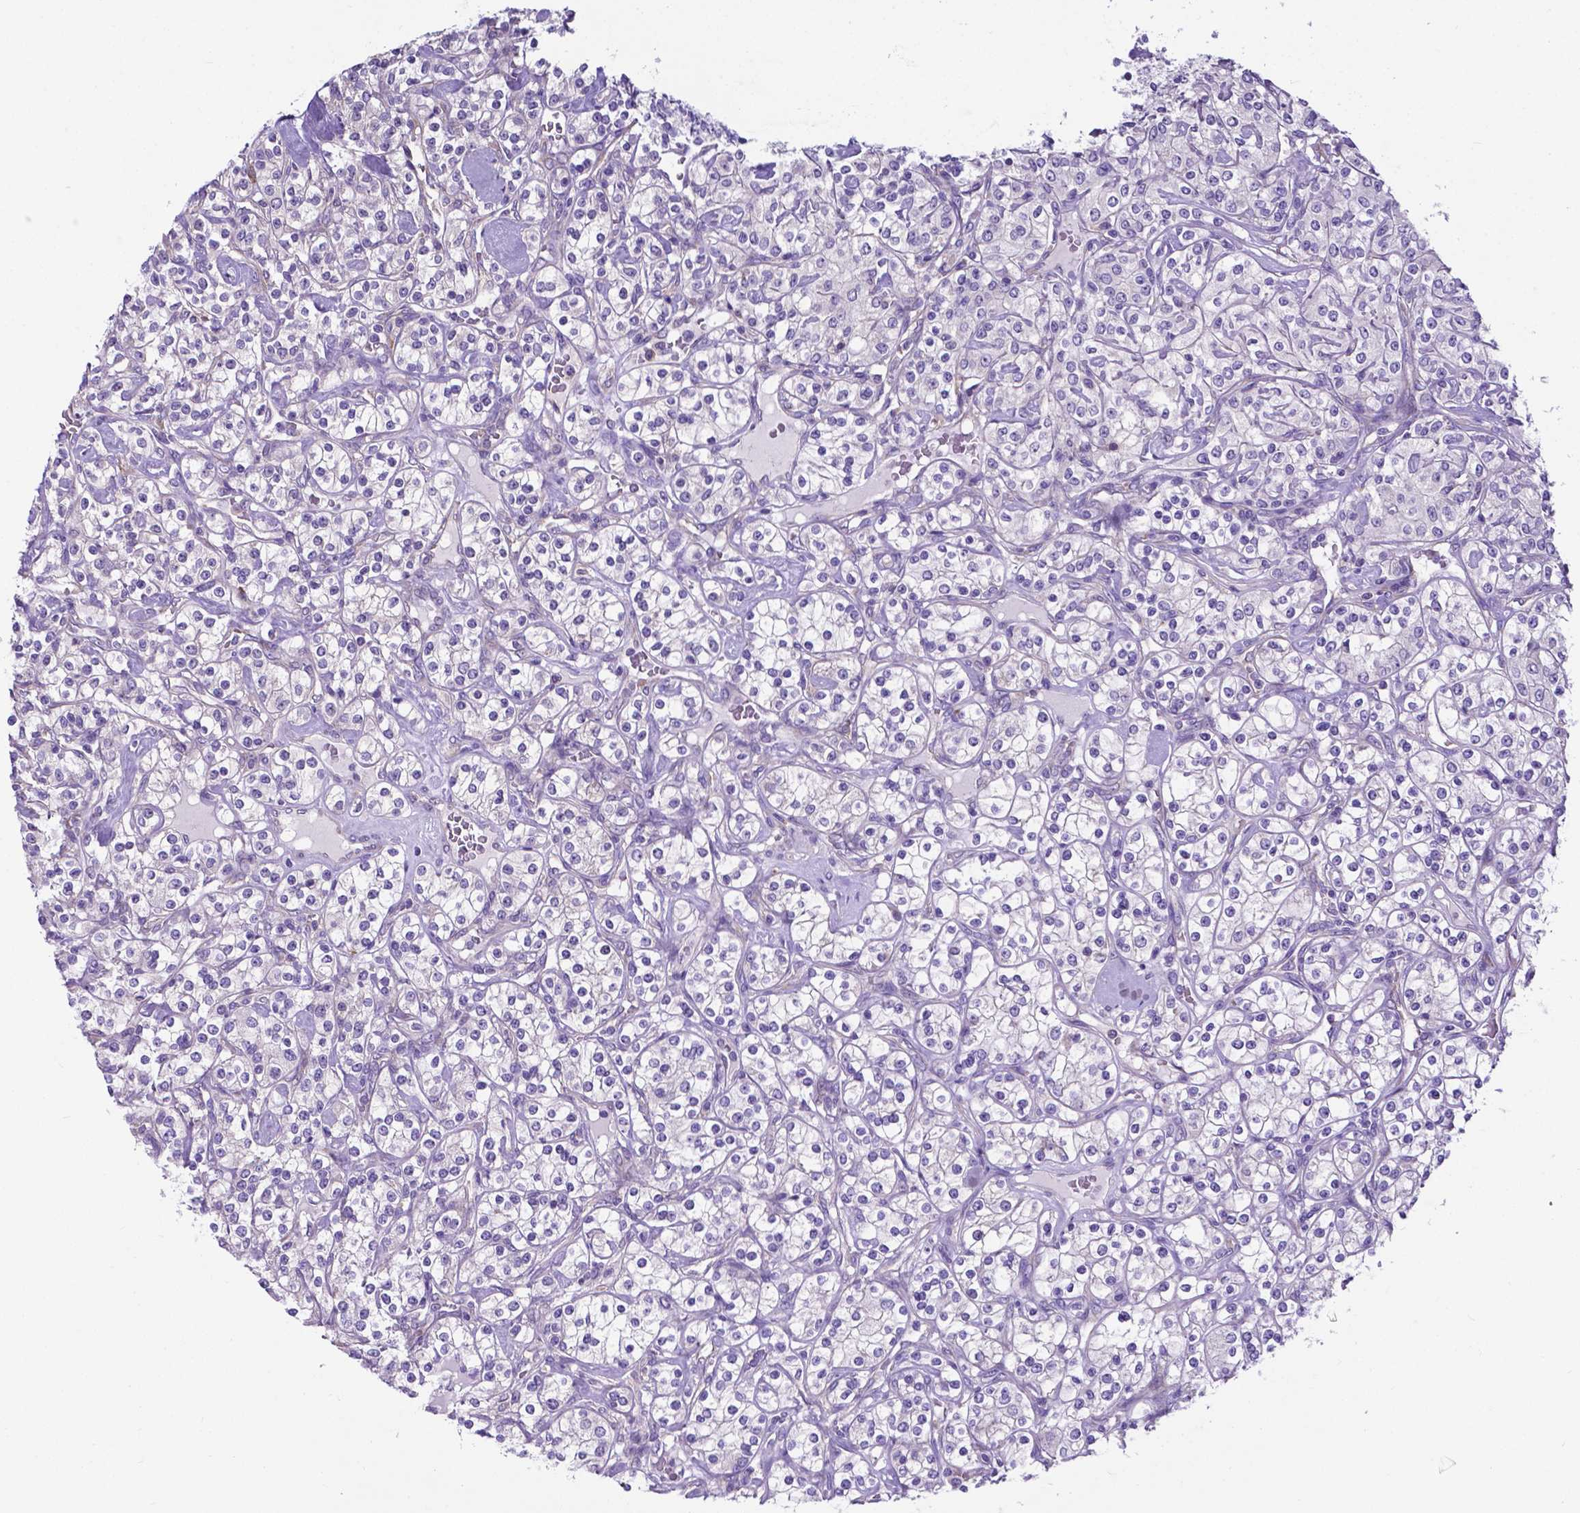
{"staining": {"intensity": "negative", "quantity": "none", "location": "none"}, "tissue": "renal cancer", "cell_type": "Tumor cells", "image_type": "cancer", "snomed": [{"axis": "morphology", "description": "Adenocarcinoma, NOS"}, {"axis": "topography", "description": "Kidney"}], "caption": "This is a image of IHC staining of renal adenocarcinoma, which shows no positivity in tumor cells.", "gene": "RPL6", "patient": {"sex": "male", "age": 77}}